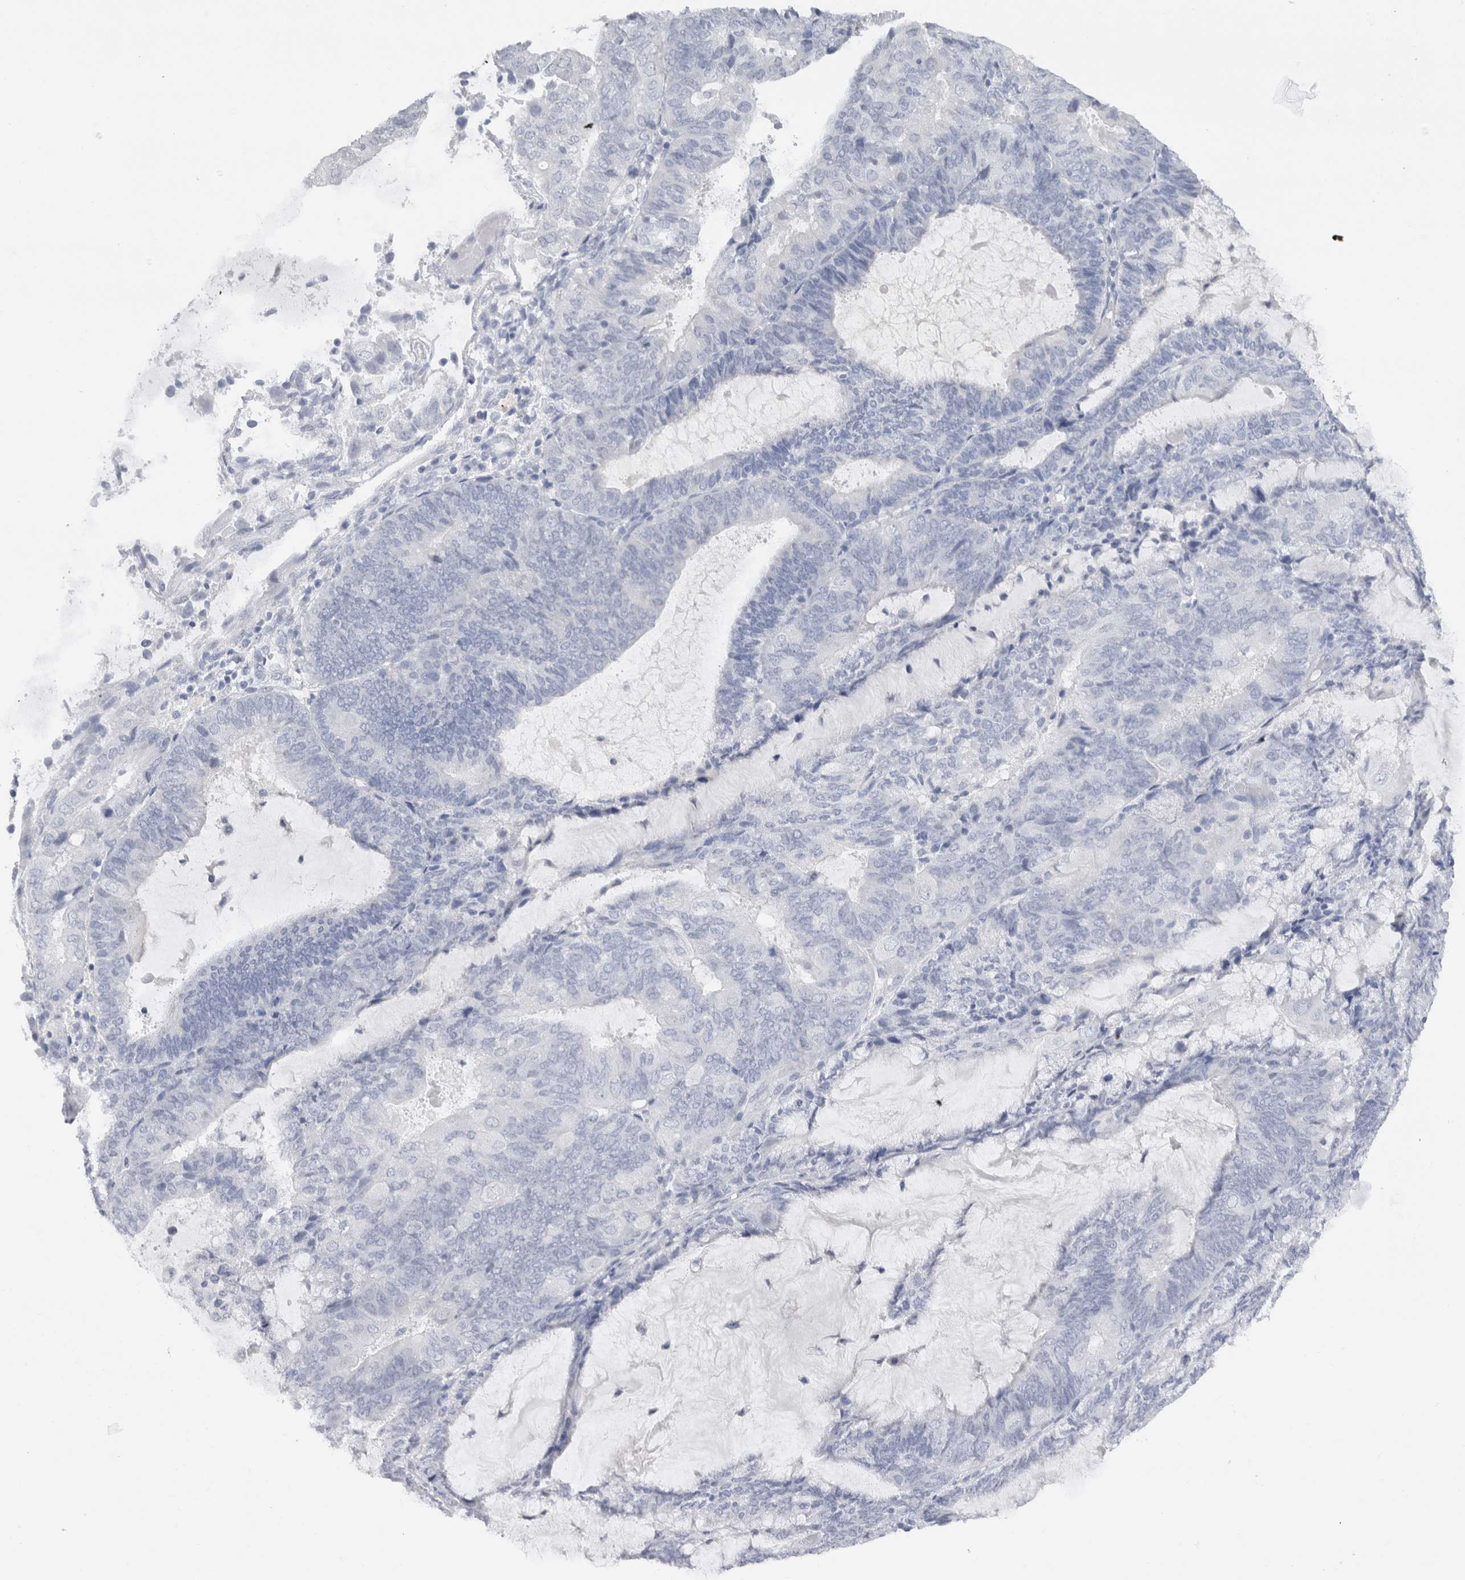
{"staining": {"intensity": "negative", "quantity": "none", "location": "none"}, "tissue": "endometrial cancer", "cell_type": "Tumor cells", "image_type": "cancer", "snomed": [{"axis": "morphology", "description": "Adenocarcinoma, NOS"}, {"axis": "topography", "description": "Endometrium"}], "caption": "A micrograph of human endometrial cancer (adenocarcinoma) is negative for staining in tumor cells.", "gene": "C9orf50", "patient": {"sex": "female", "age": 81}}